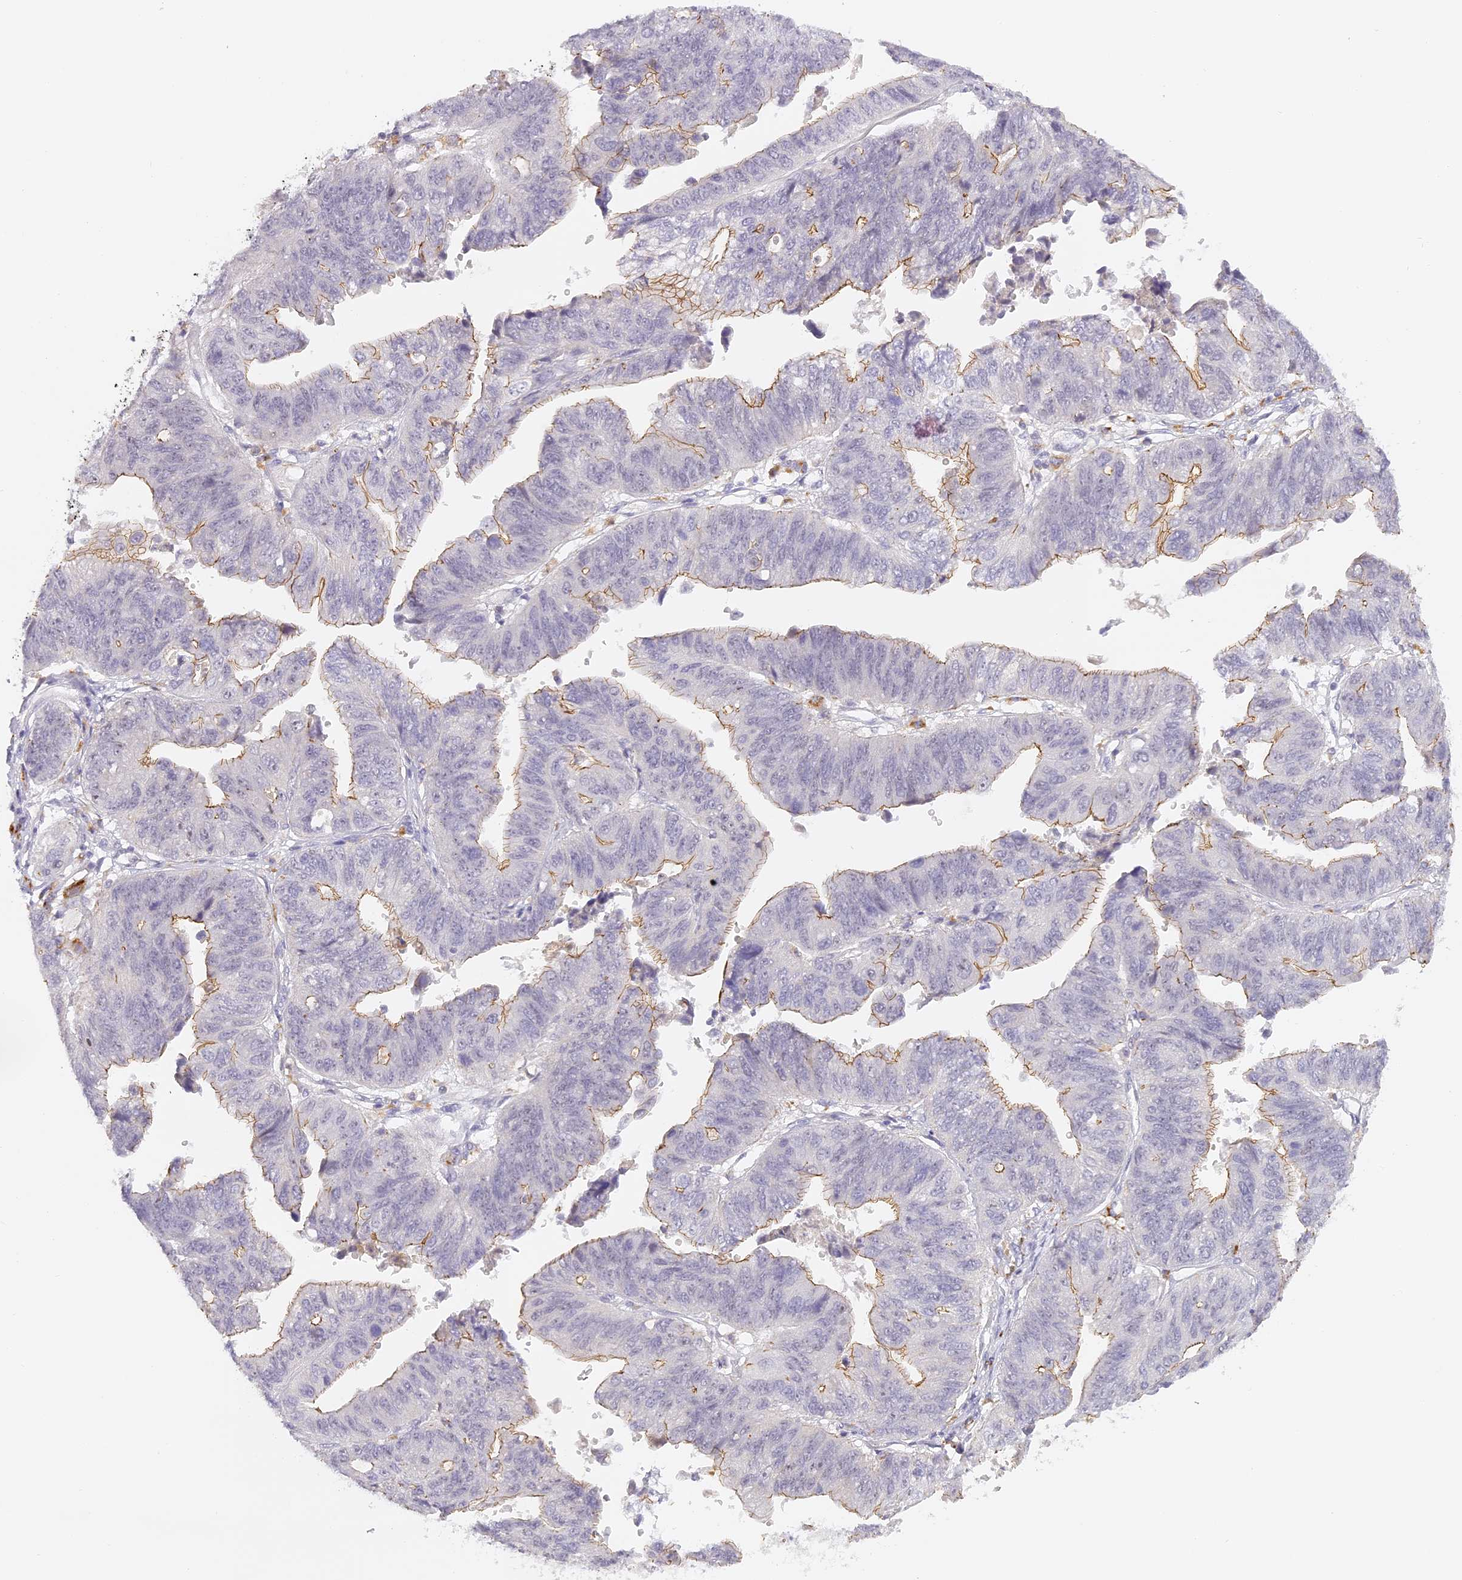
{"staining": {"intensity": "moderate", "quantity": "<25%", "location": "cytoplasmic/membranous"}, "tissue": "stomach cancer", "cell_type": "Tumor cells", "image_type": "cancer", "snomed": [{"axis": "morphology", "description": "Adenocarcinoma, NOS"}, {"axis": "topography", "description": "Stomach"}], "caption": "Immunohistochemical staining of human adenocarcinoma (stomach) shows low levels of moderate cytoplasmic/membranous protein expression in approximately <25% of tumor cells.", "gene": "ELL3", "patient": {"sex": "male", "age": 59}}